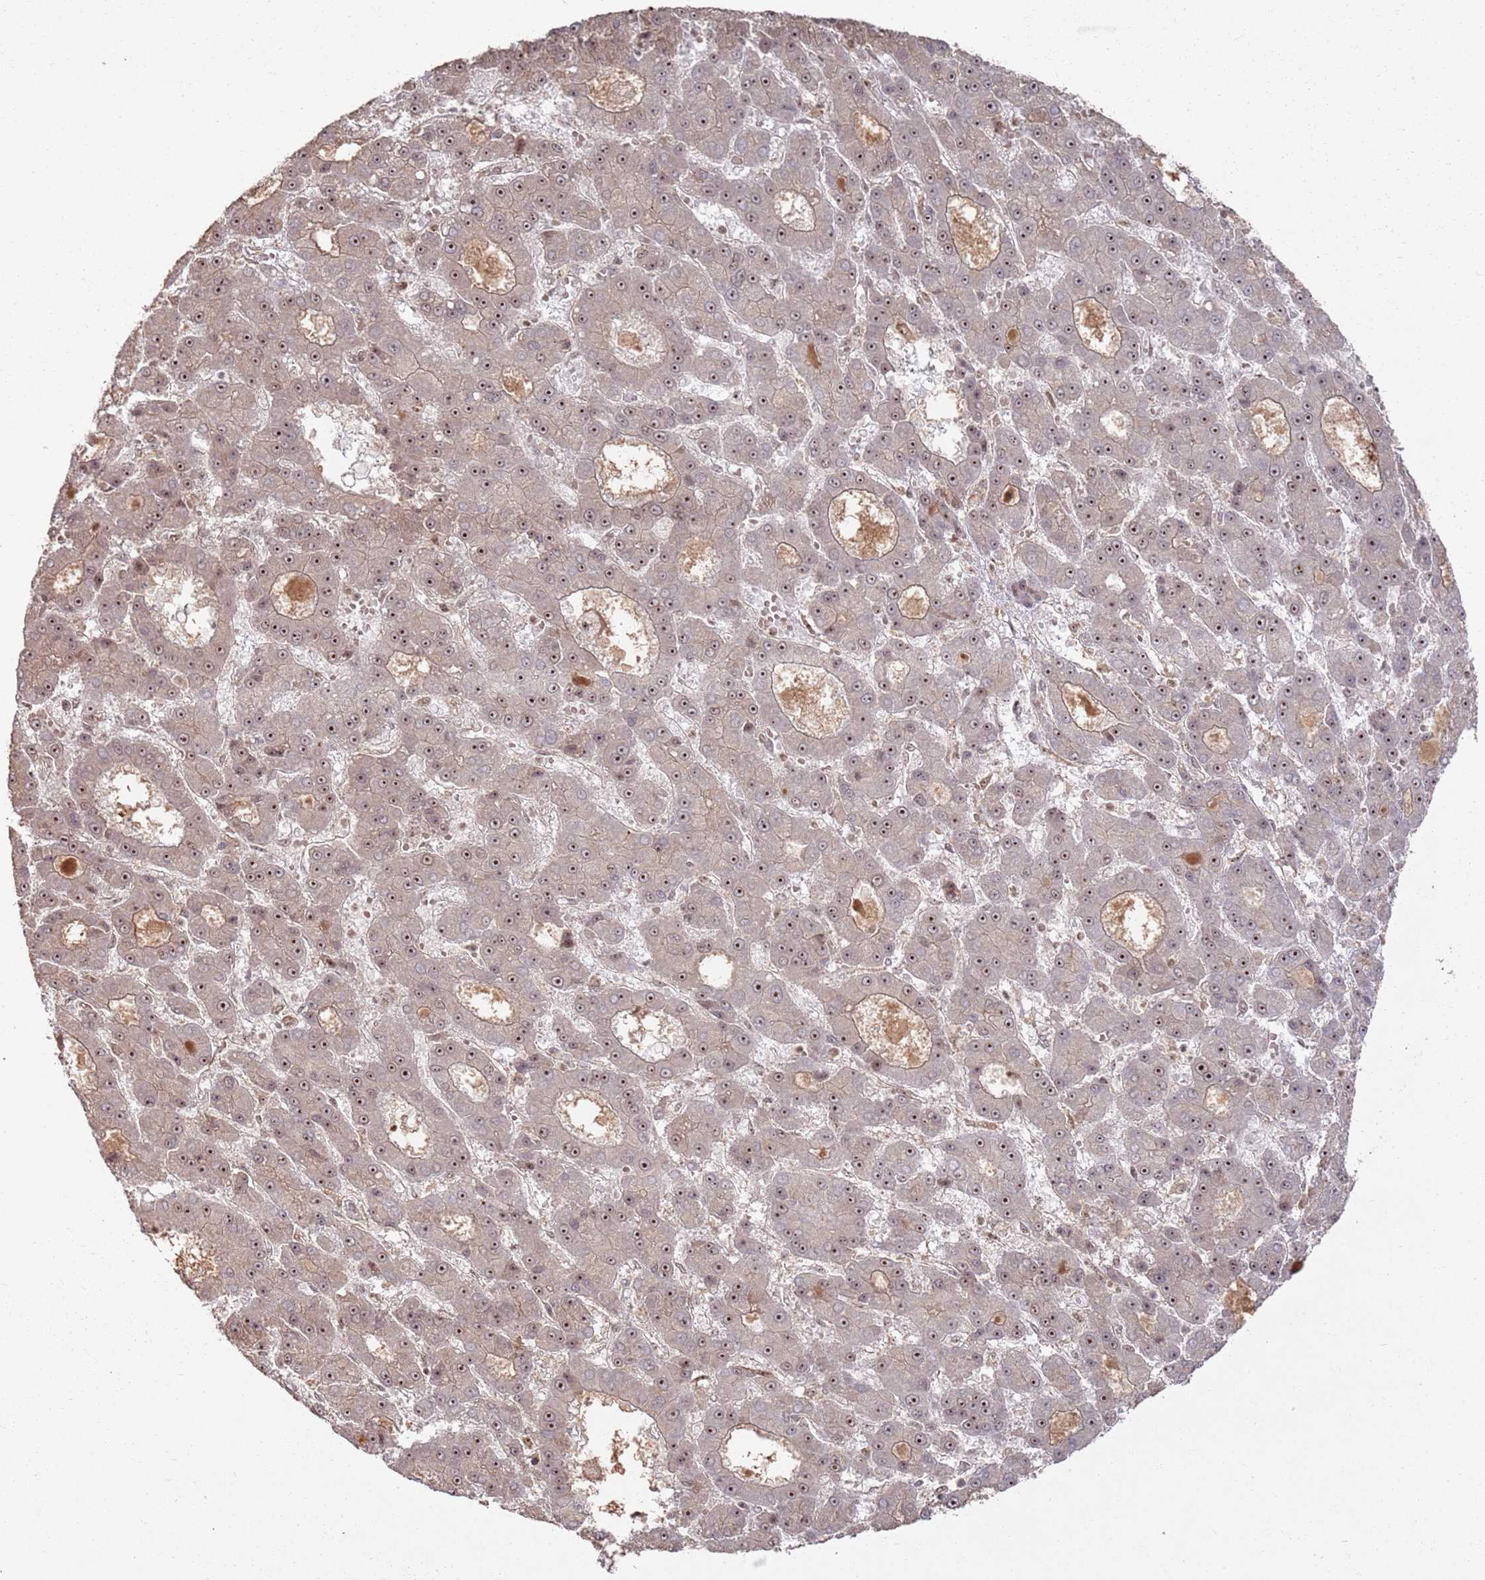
{"staining": {"intensity": "moderate", "quantity": ">75%", "location": "nuclear"}, "tissue": "liver cancer", "cell_type": "Tumor cells", "image_type": "cancer", "snomed": [{"axis": "morphology", "description": "Carcinoma, Hepatocellular, NOS"}, {"axis": "topography", "description": "Liver"}], "caption": "A medium amount of moderate nuclear positivity is present in about >75% of tumor cells in liver hepatocellular carcinoma tissue.", "gene": "UTP11", "patient": {"sex": "male", "age": 70}}